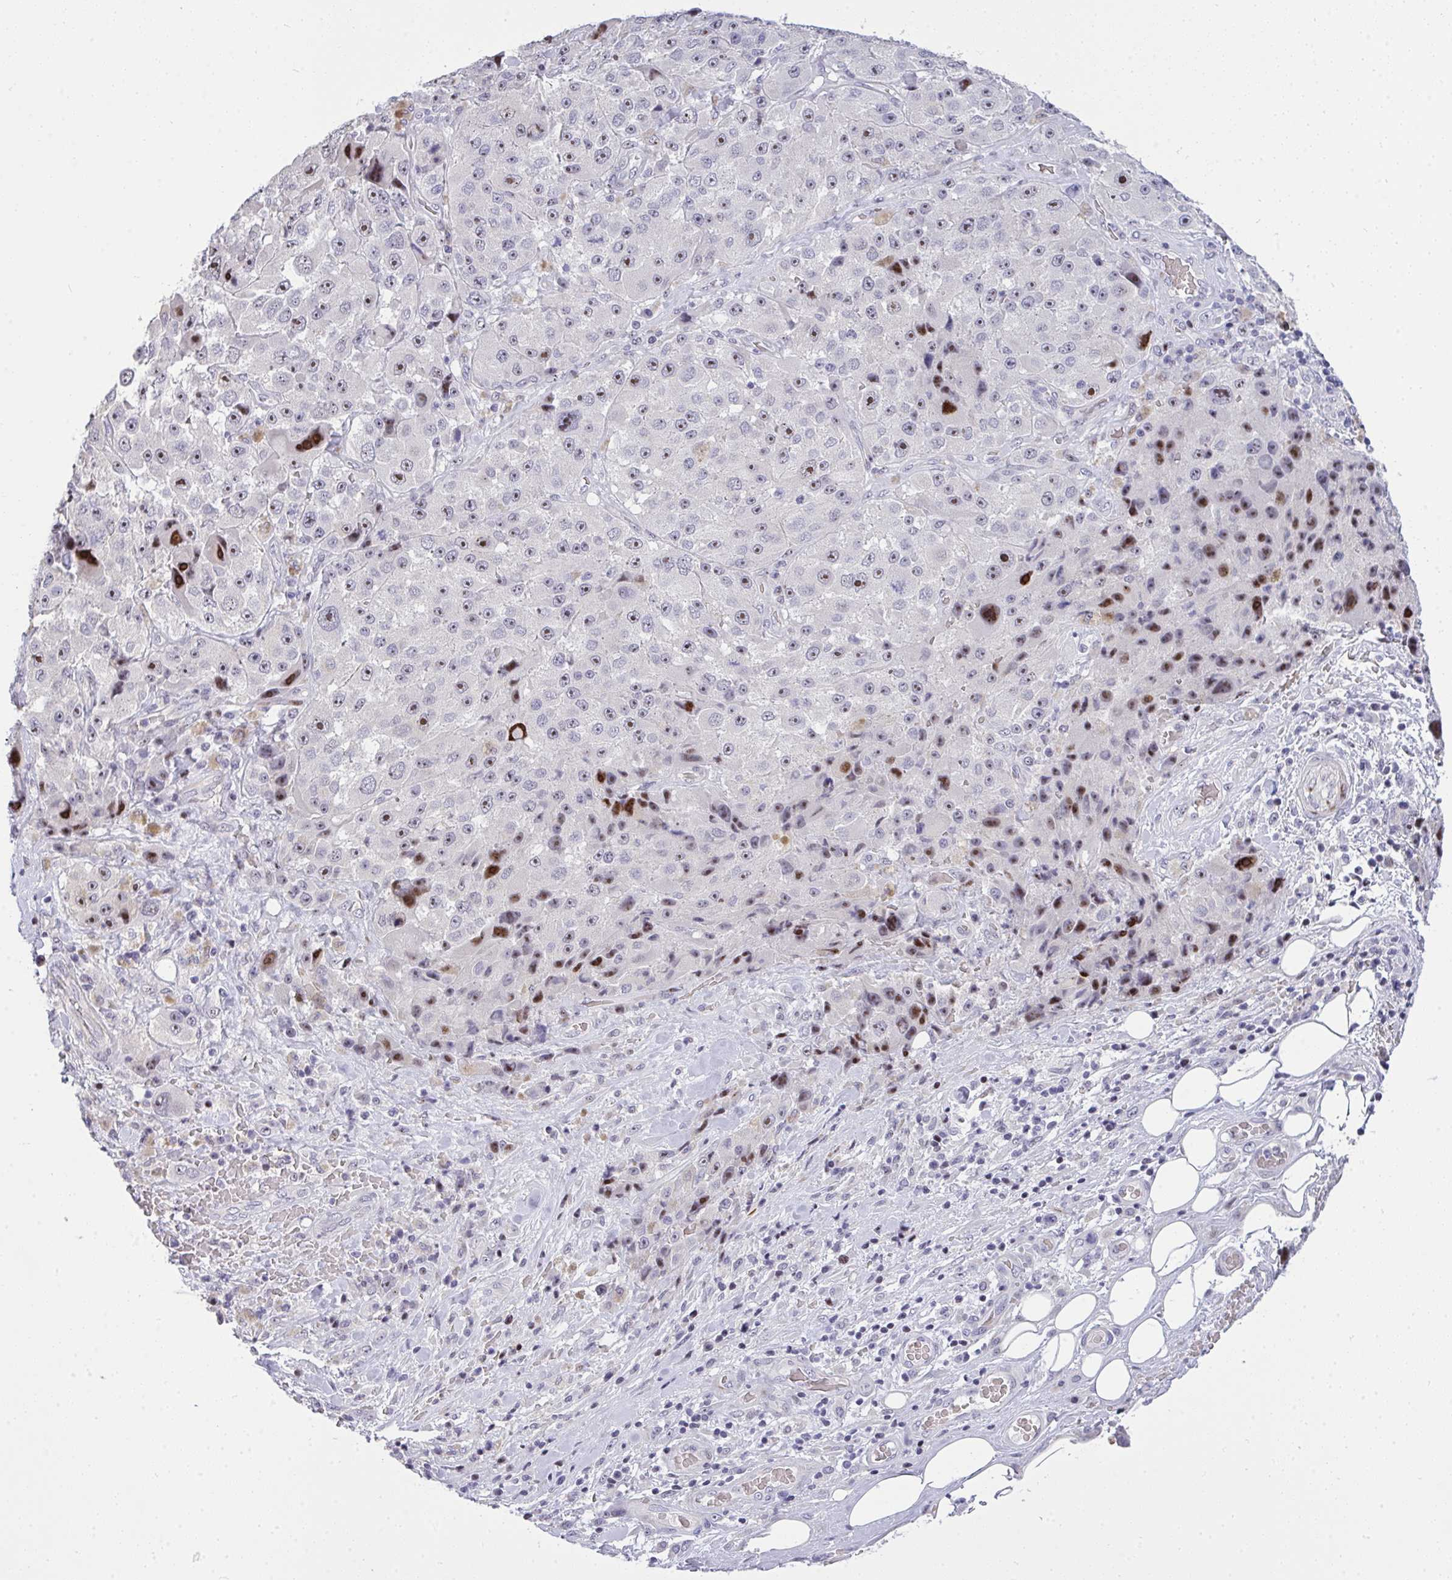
{"staining": {"intensity": "moderate", "quantity": "25%-75%", "location": "nuclear"}, "tissue": "melanoma", "cell_type": "Tumor cells", "image_type": "cancer", "snomed": [{"axis": "morphology", "description": "Malignant melanoma, Metastatic site"}, {"axis": "topography", "description": "Lymph node"}], "caption": "Immunohistochemical staining of melanoma displays medium levels of moderate nuclear staining in approximately 25%-75% of tumor cells.", "gene": "PLPPR3", "patient": {"sex": "male", "age": 62}}